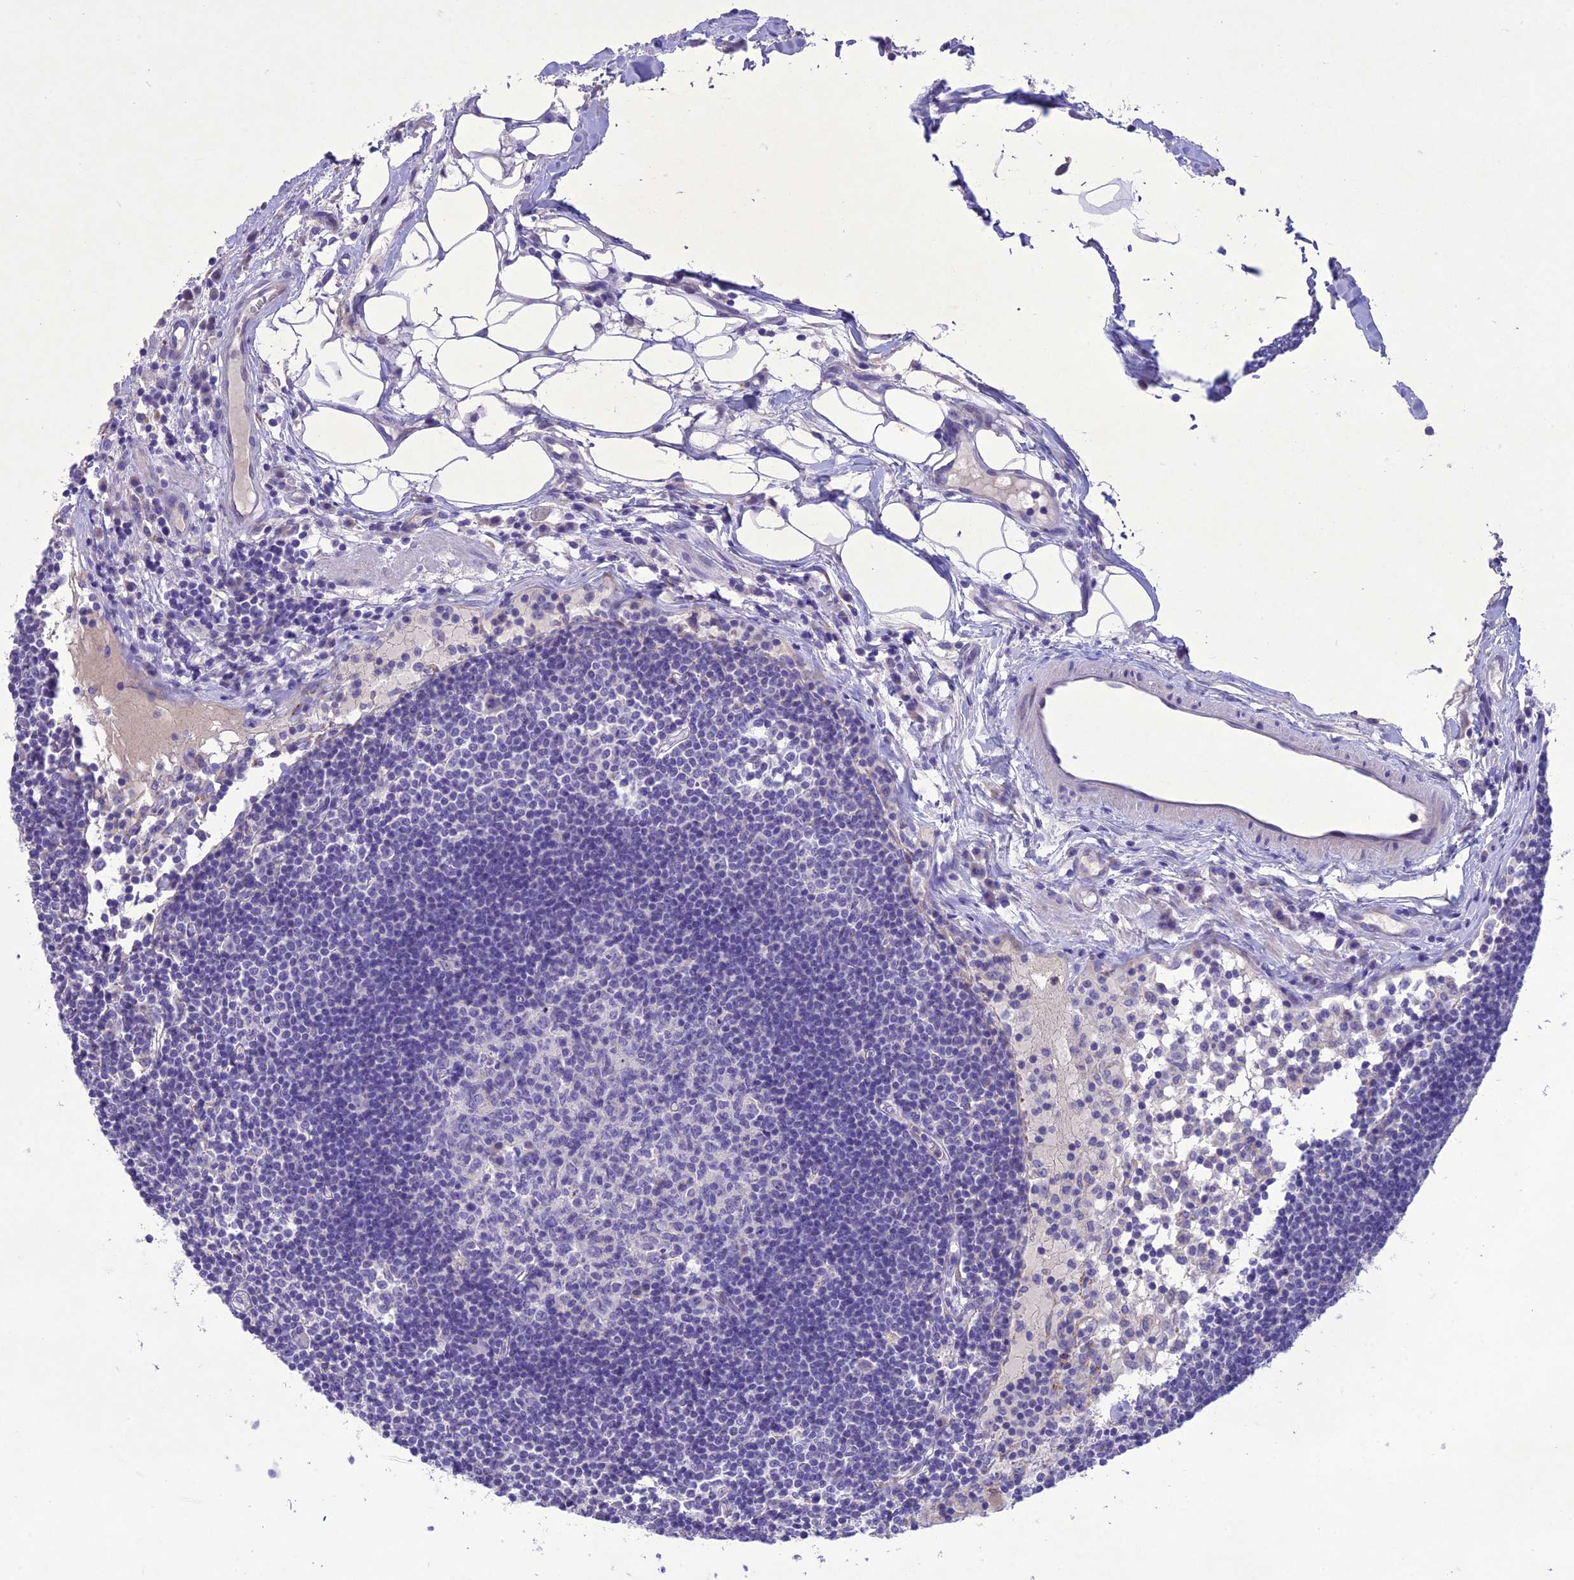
{"staining": {"intensity": "negative", "quantity": "none", "location": "none"}, "tissue": "lymph node", "cell_type": "Germinal center cells", "image_type": "normal", "snomed": [{"axis": "morphology", "description": "Normal tissue, NOS"}, {"axis": "topography", "description": "Lymph node"}], "caption": "Immunohistochemistry (IHC) histopathology image of unremarkable human lymph node stained for a protein (brown), which demonstrates no staining in germinal center cells. Nuclei are stained in blue.", "gene": "SLC13A5", "patient": {"sex": "female", "age": 55}}